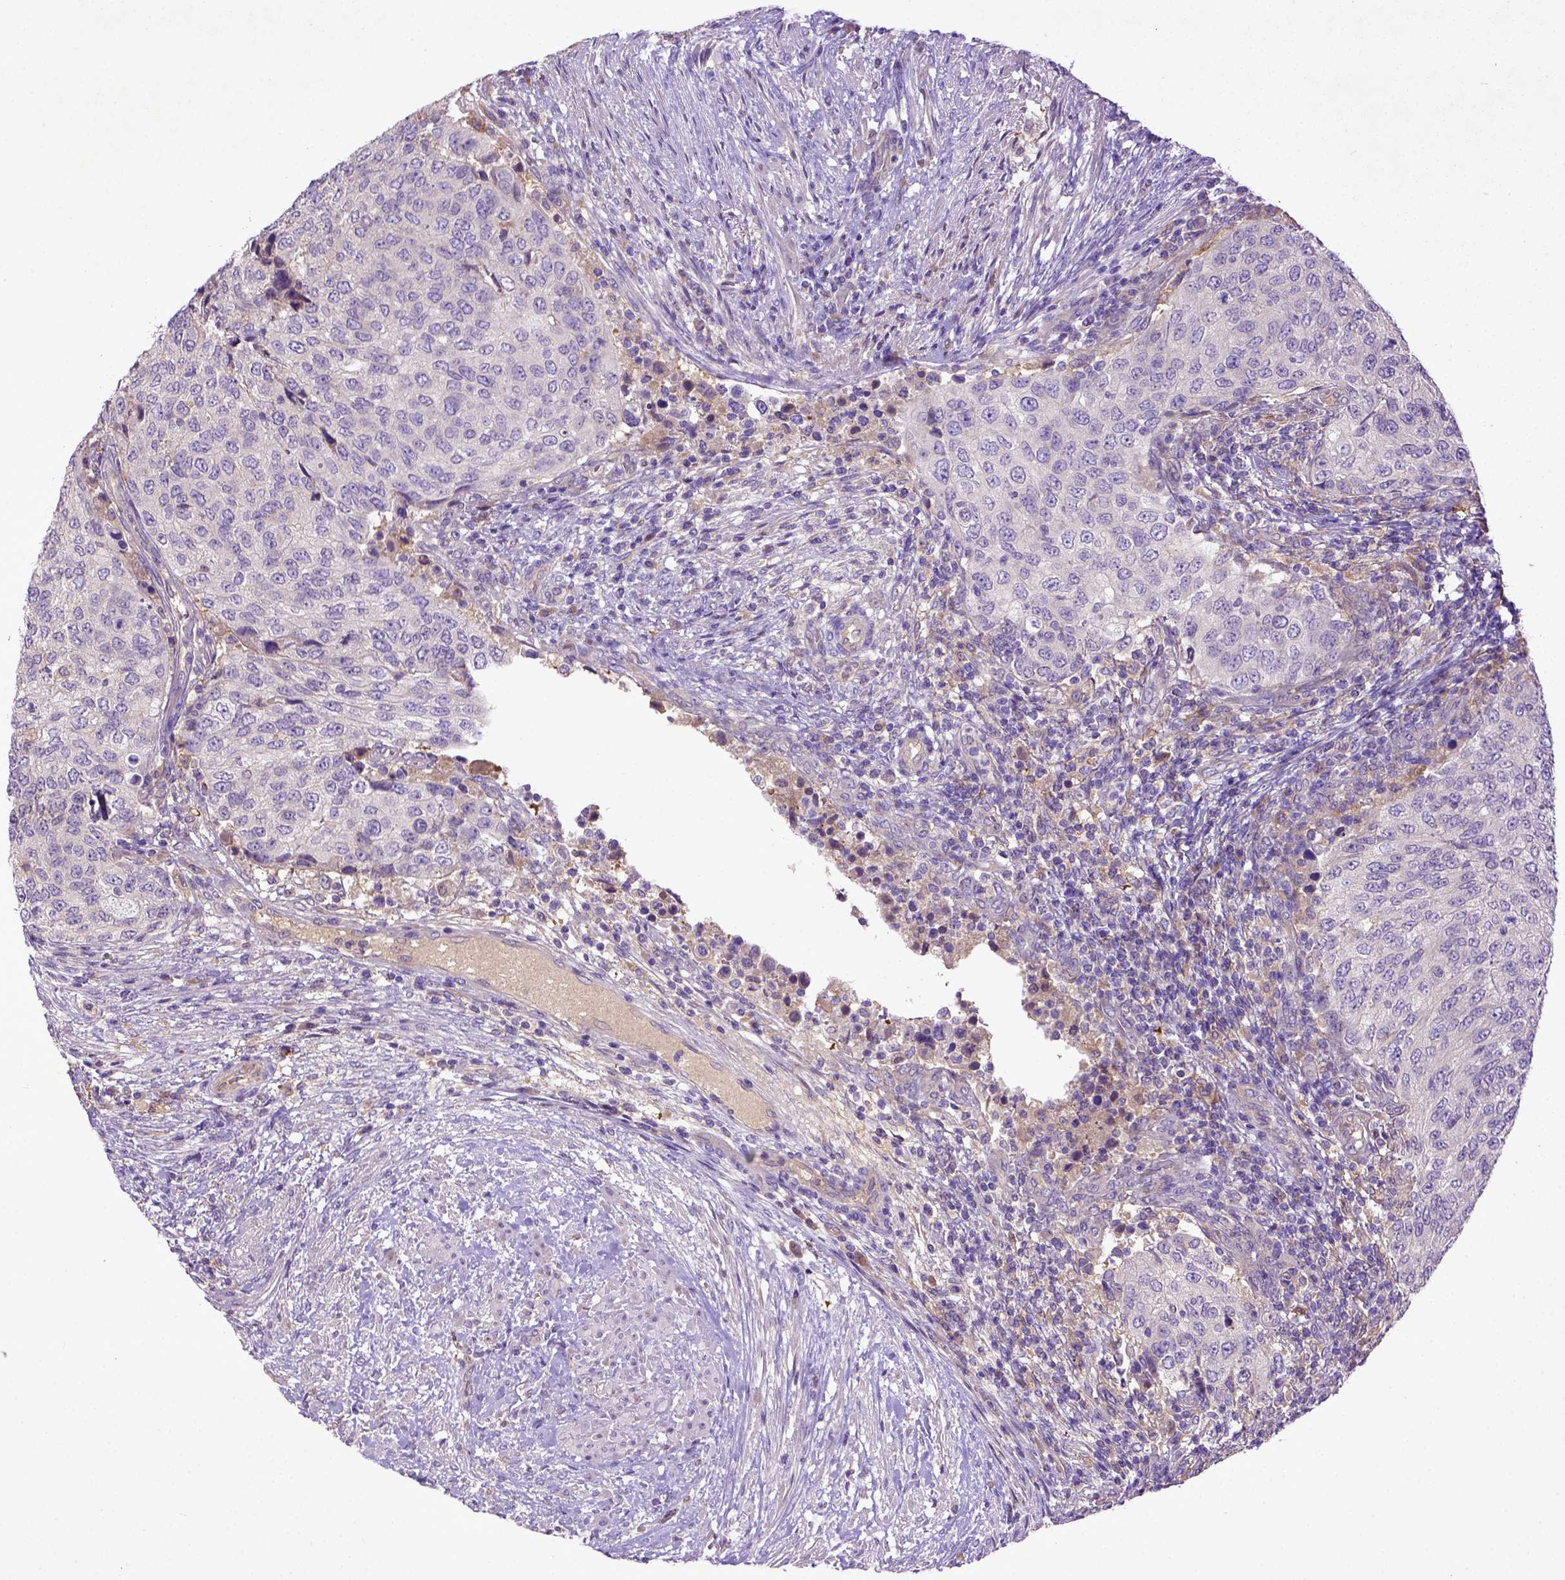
{"staining": {"intensity": "negative", "quantity": "none", "location": "none"}, "tissue": "urothelial cancer", "cell_type": "Tumor cells", "image_type": "cancer", "snomed": [{"axis": "morphology", "description": "Urothelial carcinoma, High grade"}, {"axis": "topography", "description": "Urinary bladder"}], "caption": "The histopathology image exhibits no staining of tumor cells in urothelial carcinoma (high-grade). (Brightfield microscopy of DAB immunohistochemistry at high magnification).", "gene": "DEPDC1B", "patient": {"sex": "female", "age": 78}}